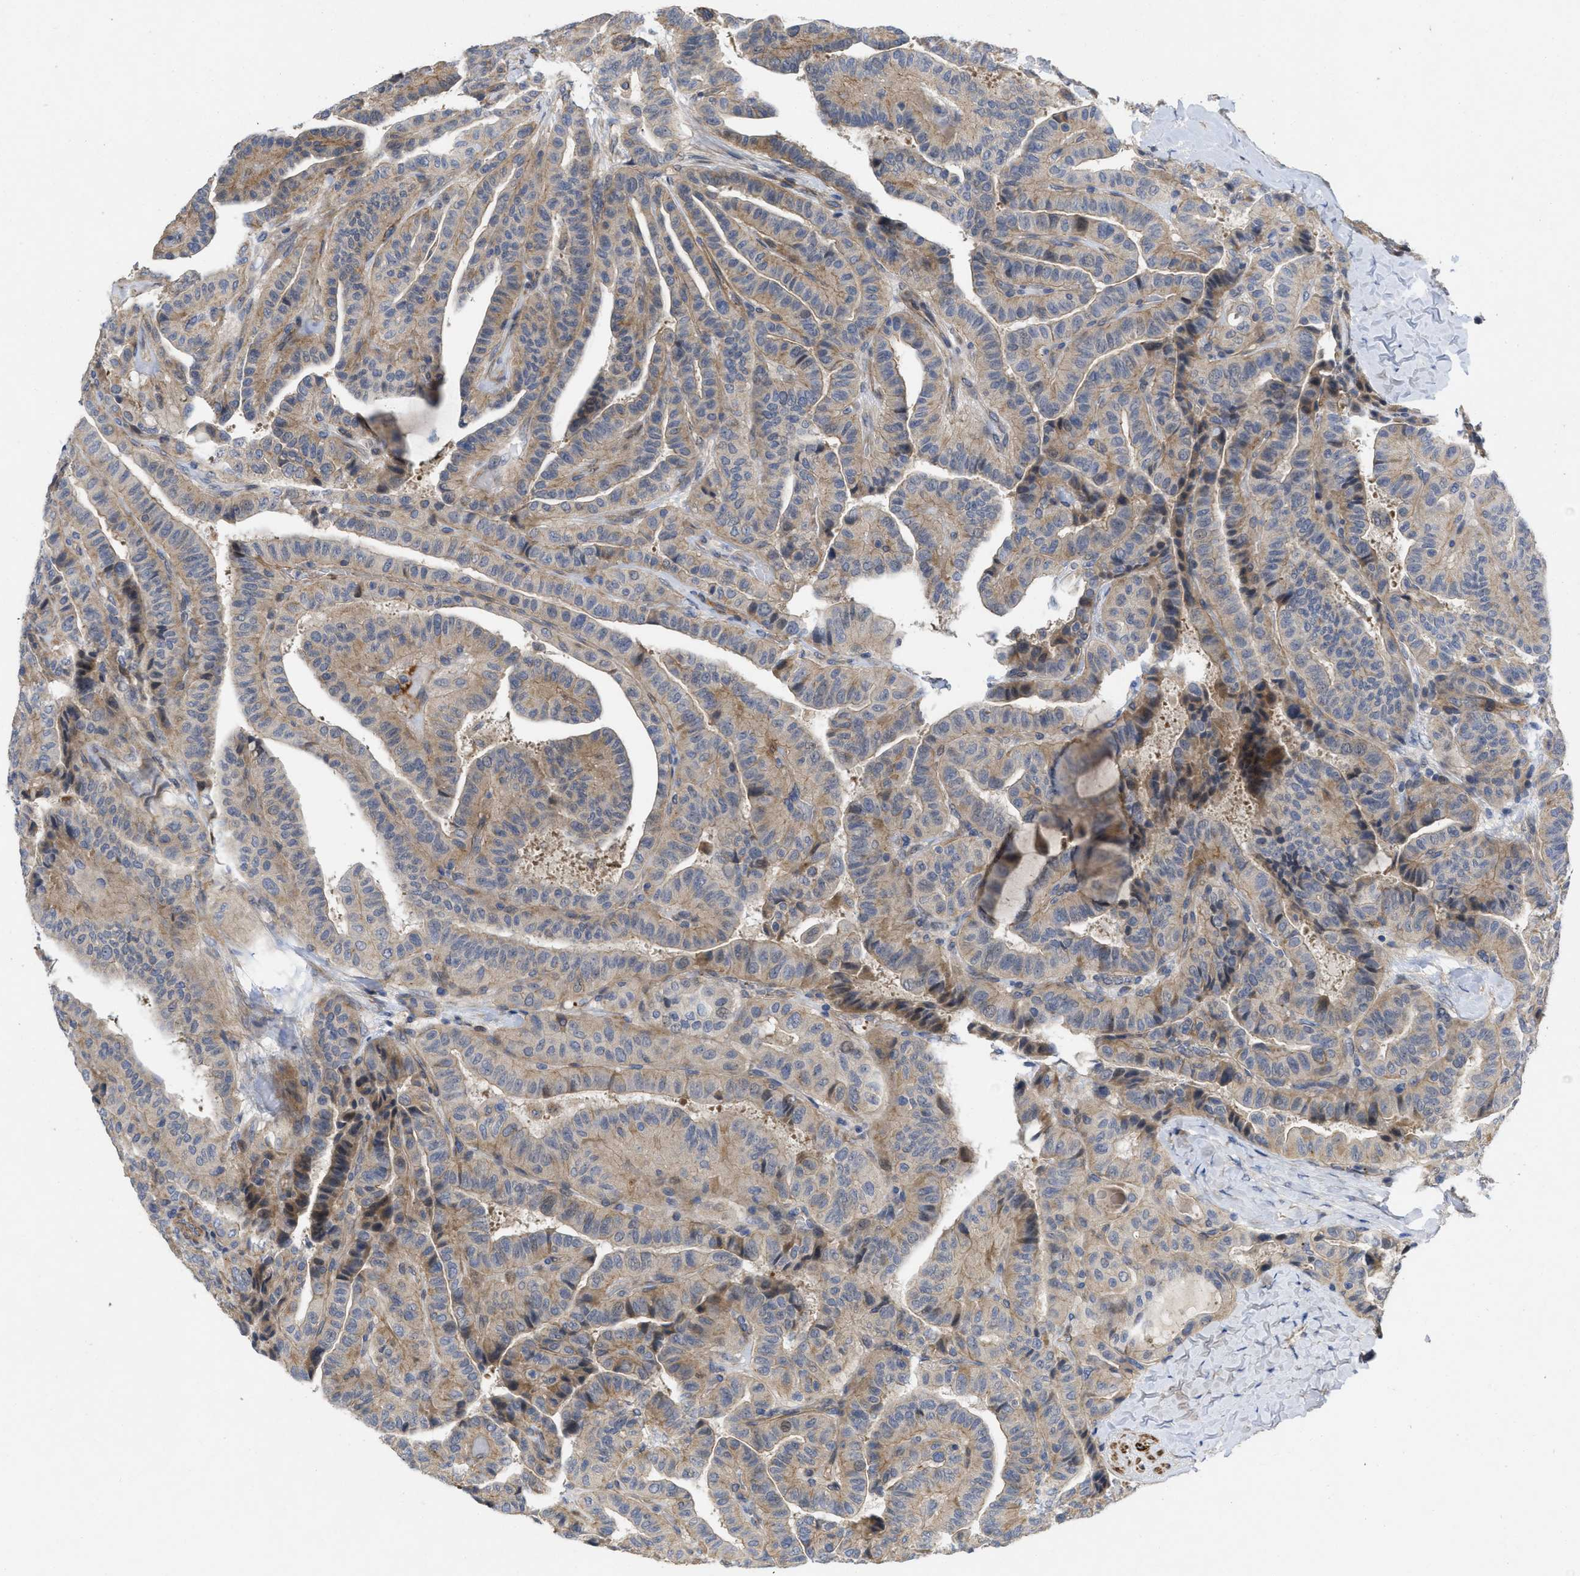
{"staining": {"intensity": "weak", "quantity": "25%-75%", "location": "cytoplasmic/membranous"}, "tissue": "thyroid cancer", "cell_type": "Tumor cells", "image_type": "cancer", "snomed": [{"axis": "morphology", "description": "Papillary adenocarcinoma, NOS"}, {"axis": "topography", "description": "Thyroid gland"}], "caption": "Thyroid papillary adenocarcinoma tissue shows weak cytoplasmic/membranous expression in approximately 25%-75% of tumor cells, visualized by immunohistochemistry.", "gene": "ARHGEF26", "patient": {"sex": "male", "age": 77}}